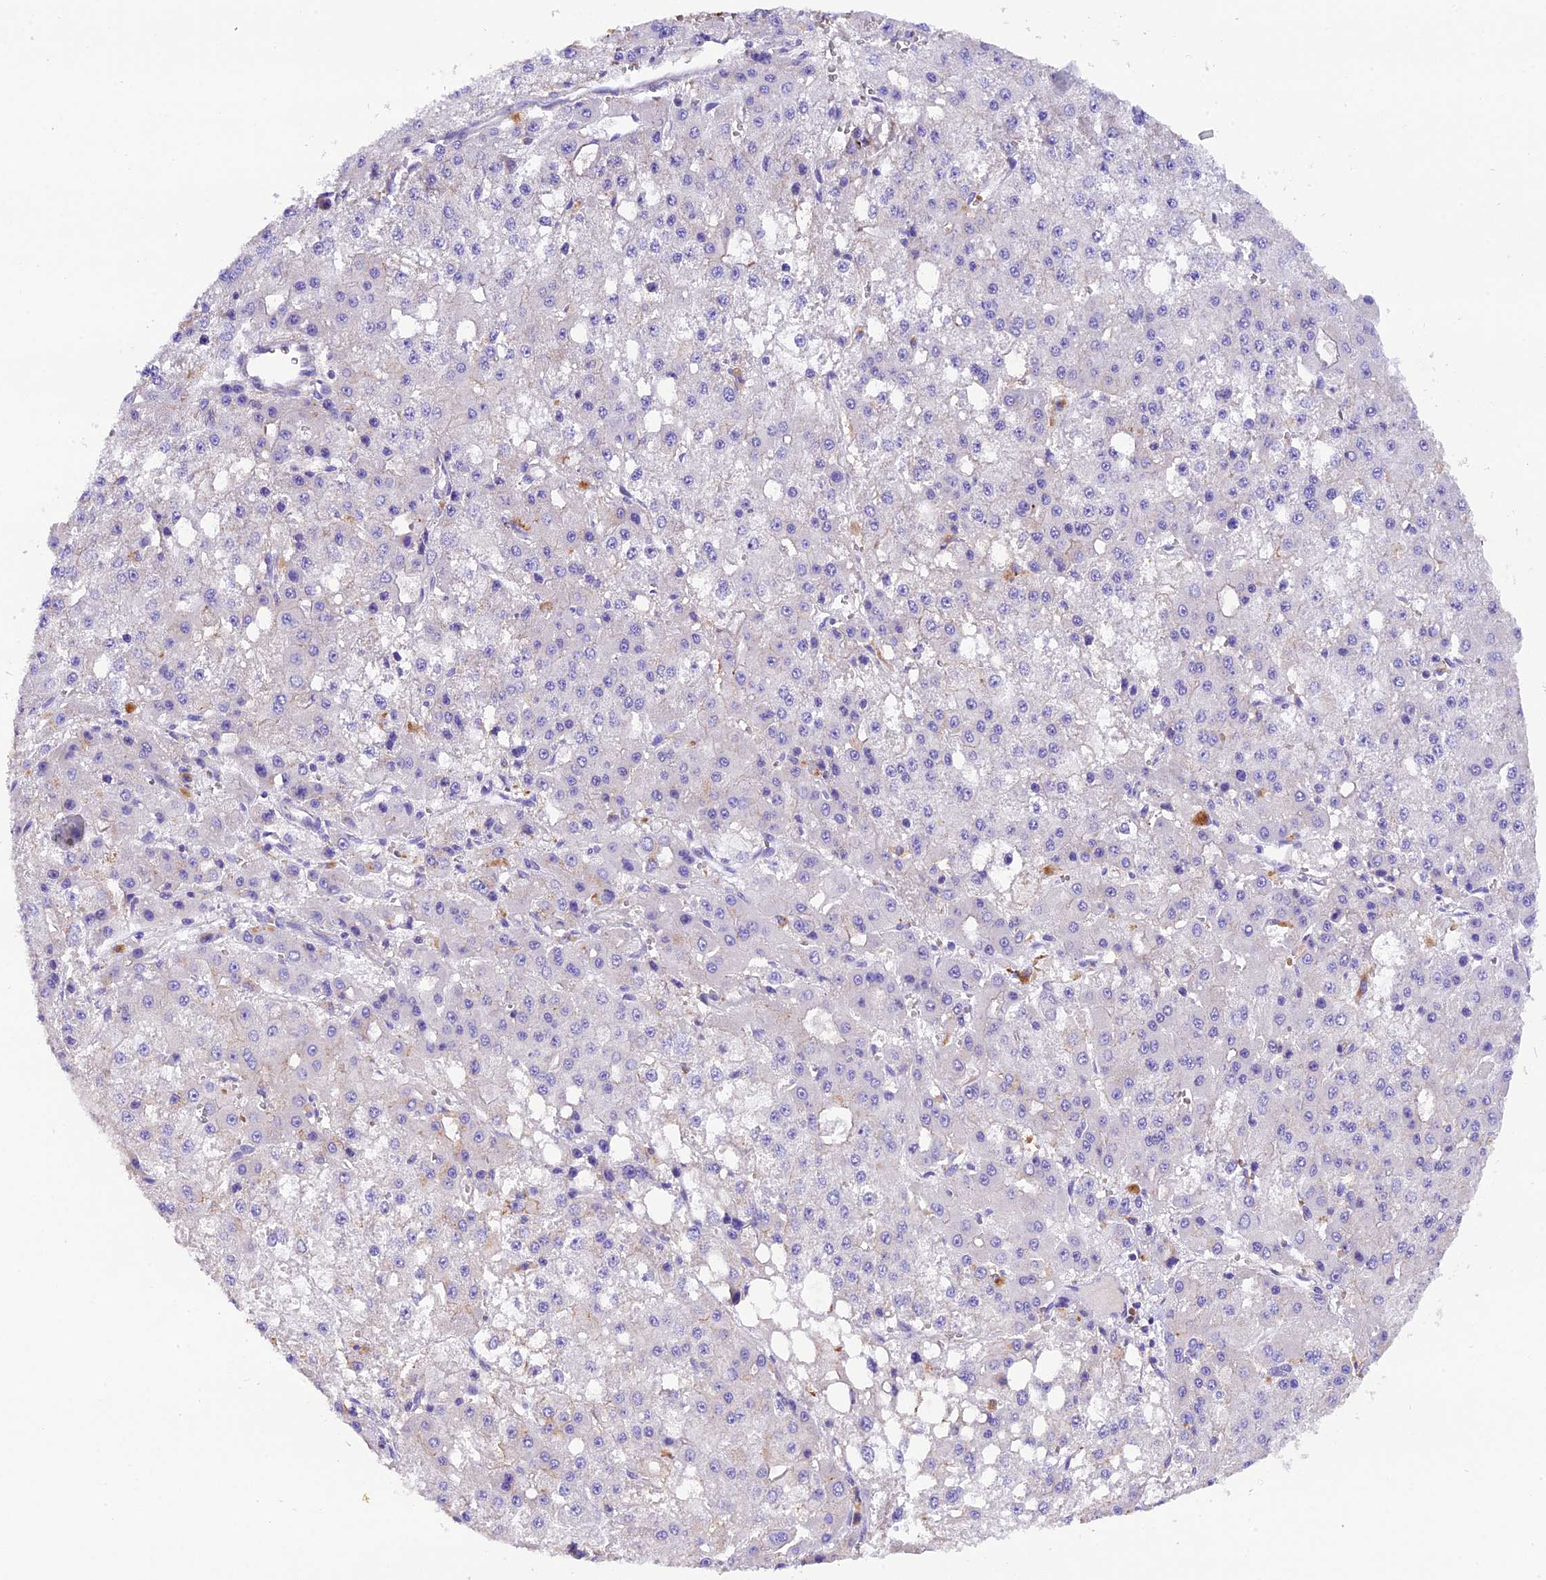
{"staining": {"intensity": "negative", "quantity": "none", "location": "none"}, "tissue": "liver cancer", "cell_type": "Tumor cells", "image_type": "cancer", "snomed": [{"axis": "morphology", "description": "Carcinoma, Hepatocellular, NOS"}, {"axis": "topography", "description": "Liver"}], "caption": "Protein analysis of liver hepatocellular carcinoma displays no significant staining in tumor cells.", "gene": "MEX3B", "patient": {"sex": "male", "age": 47}}